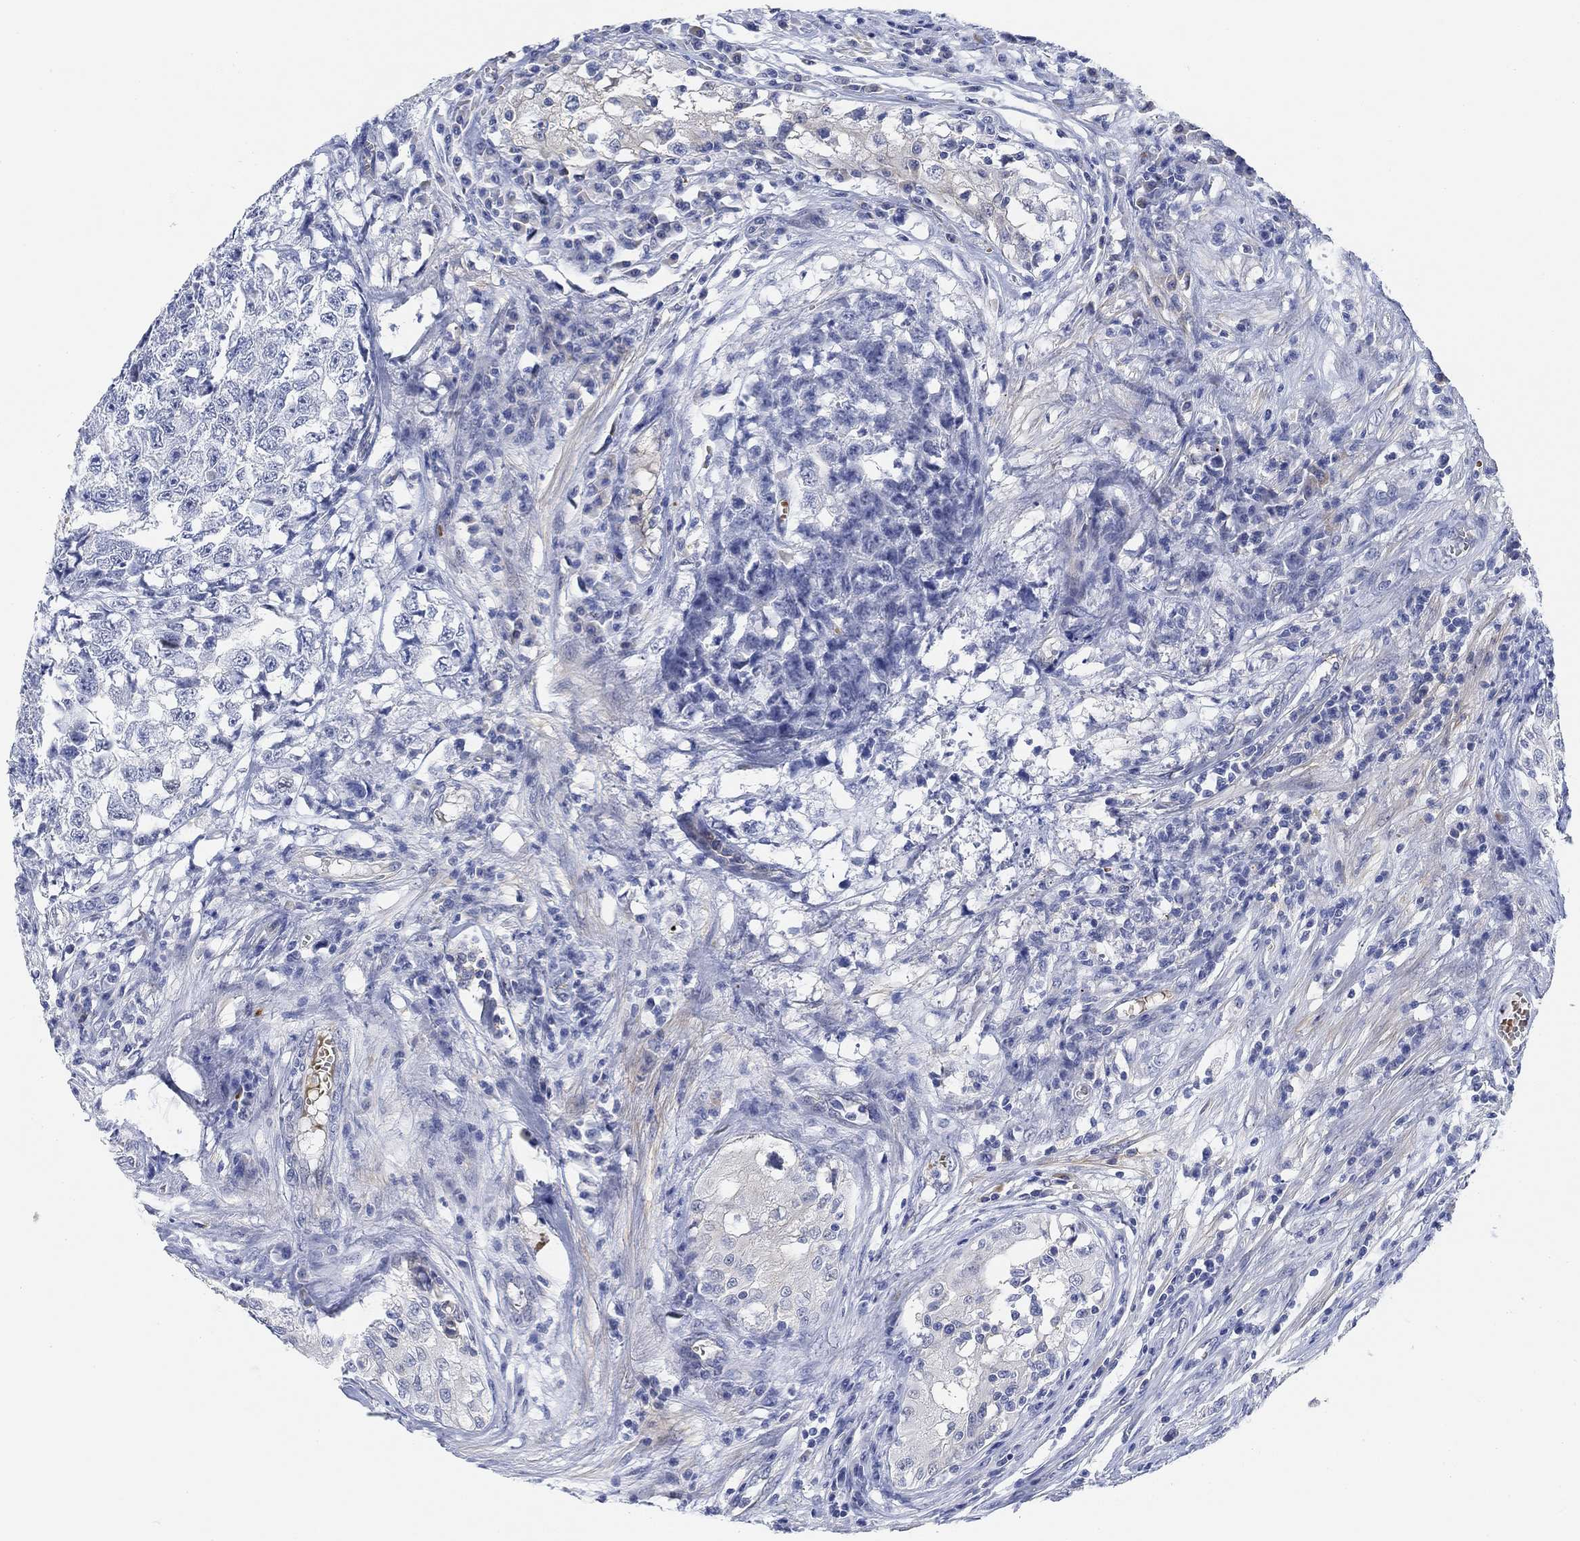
{"staining": {"intensity": "negative", "quantity": "none", "location": "none"}, "tissue": "testis cancer", "cell_type": "Tumor cells", "image_type": "cancer", "snomed": [{"axis": "morphology", "description": "Seminoma, NOS"}, {"axis": "morphology", "description": "Carcinoma, Embryonal, NOS"}, {"axis": "topography", "description": "Testis"}], "caption": "IHC photomicrograph of human embryonal carcinoma (testis) stained for a protein (brown), which reveals no expression in tumor cells.", "gene": "PAX6", "patient": {"sex": "male", "age": 22}}